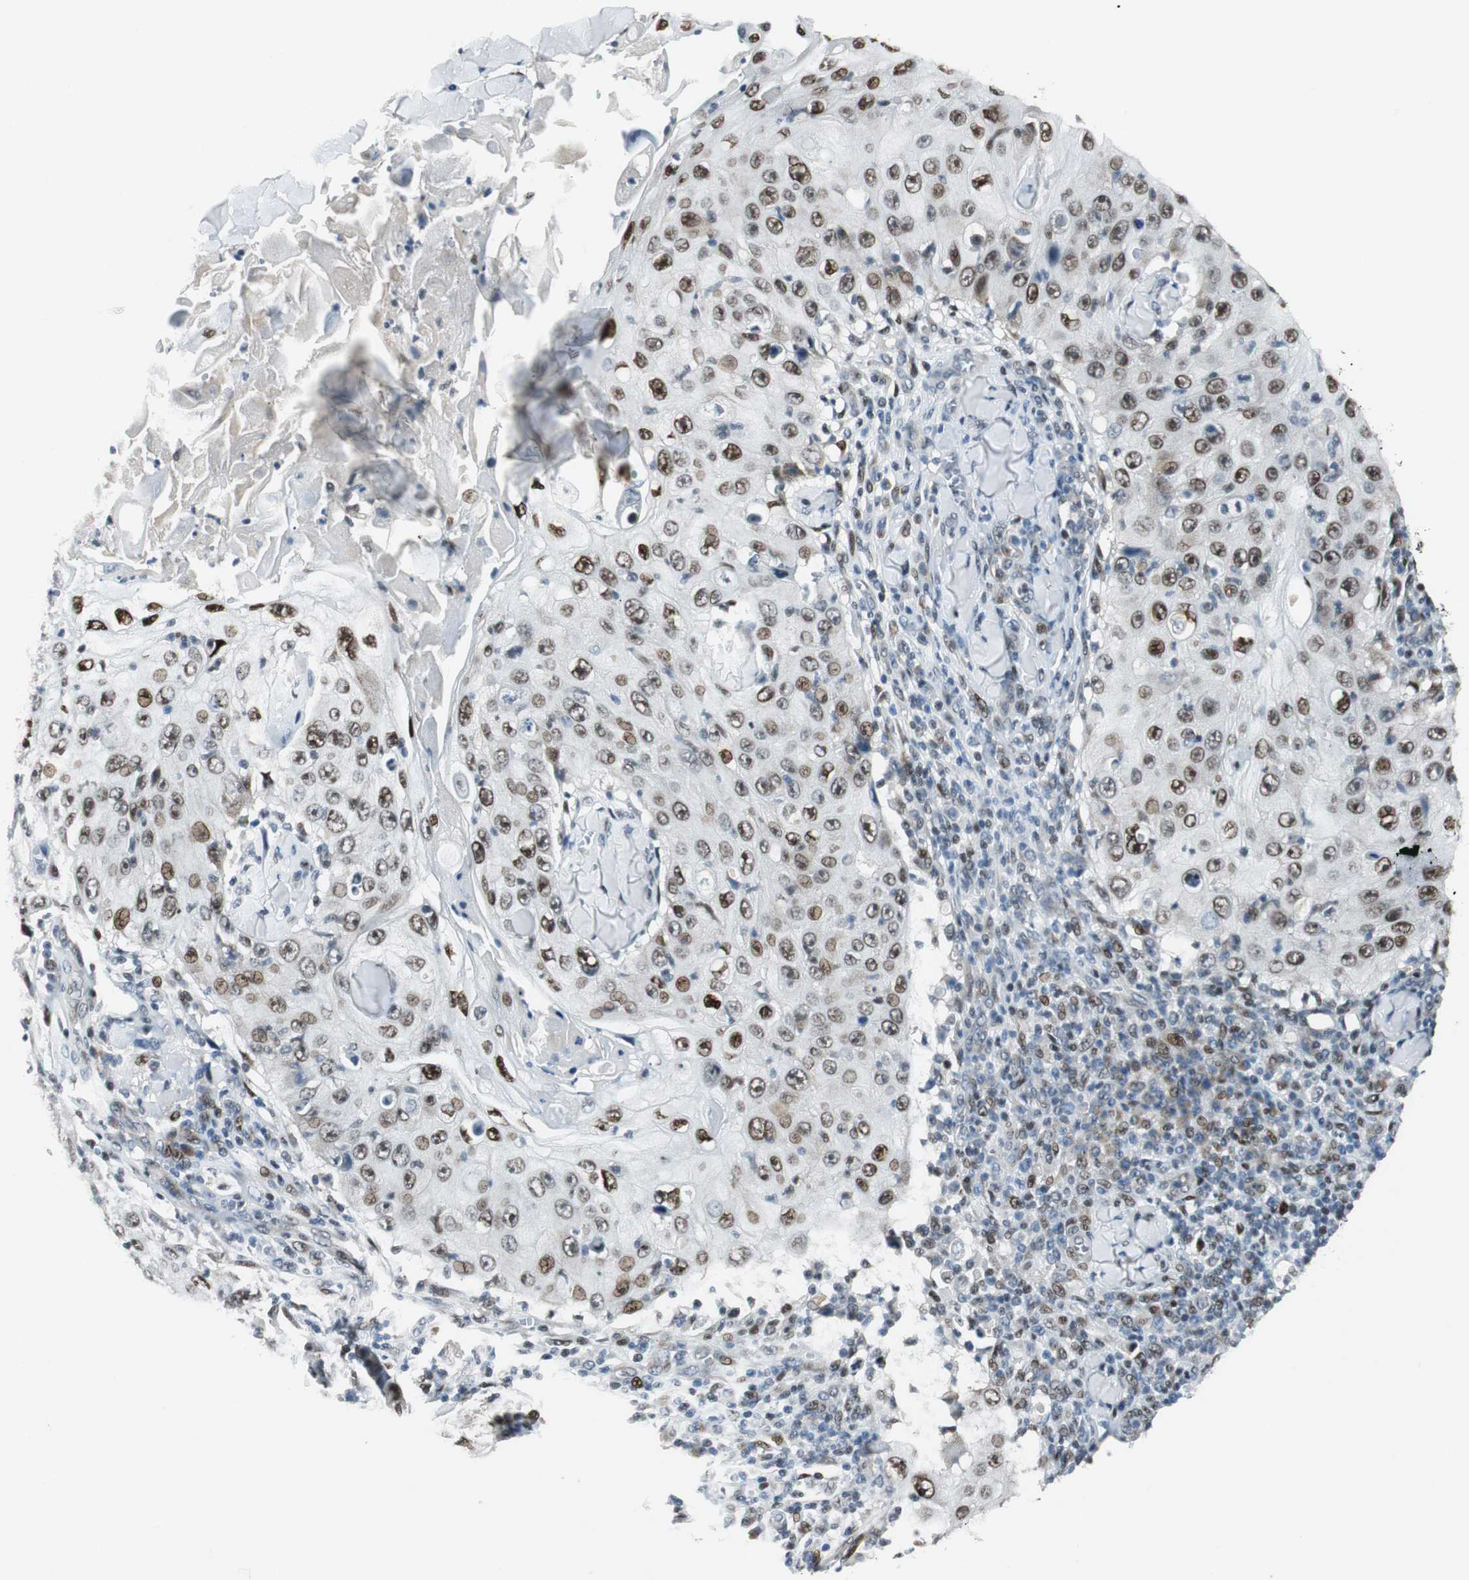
{"staining": {"intensity": "moderate", "quantity": ">75%", "location": "nuclear"}, "tissue": "skin cancer", "cell_type": "Tumor cells", "image_type": "cancer", "snomed": [{"axis": "morphology", "description": "Squamous cell carcinoma, NOS"}, {"axis": "topography", "description": "Skin"}], "caption": "The histopathology image displays a brown stain indicating the presence of a protein in the nuclear of tumor cells in squamous cell carcinoma (skin). (brown staining indicates protein expression, while blue staining denotes nuclei).", "gene": "AJUBA", "patient": {"sex": "male", "age": 86}}